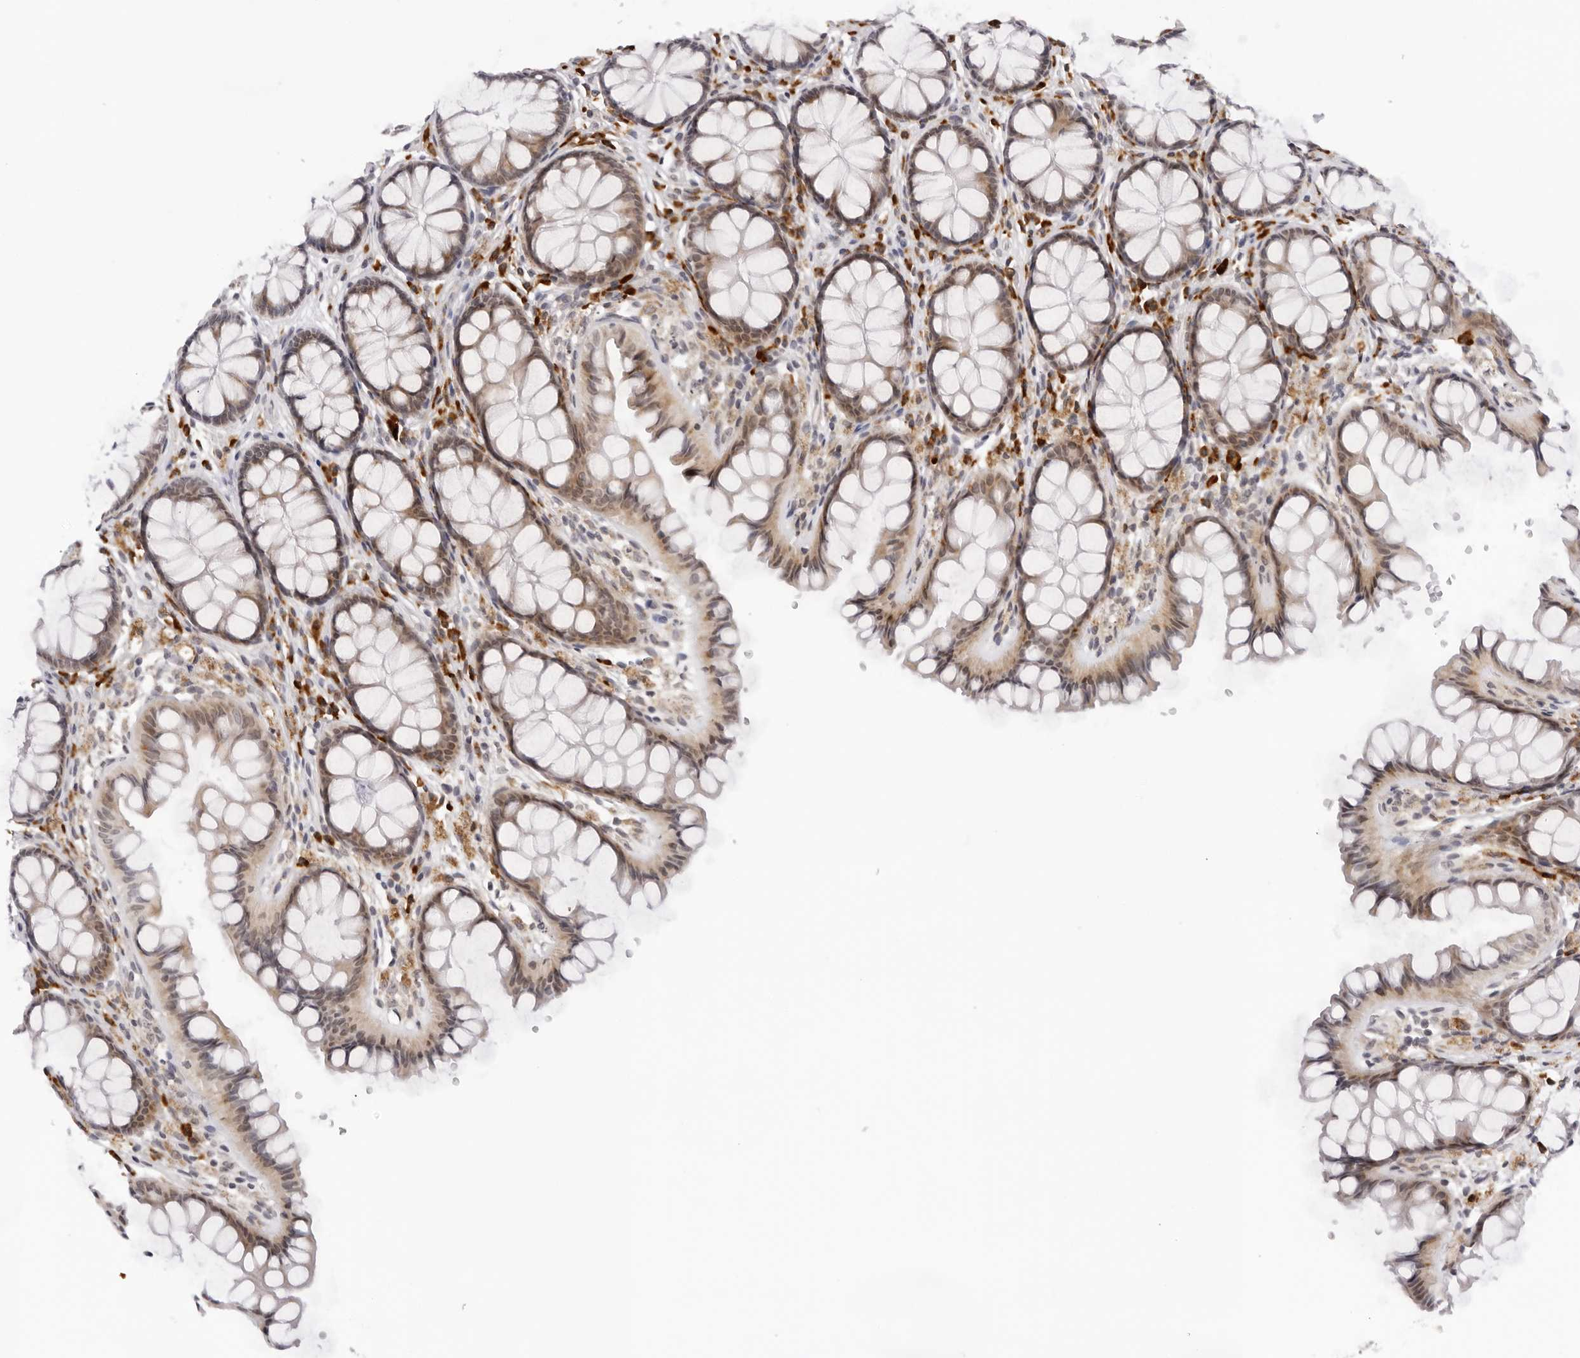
{"staining": {"intensity": "negative", "quantity": "none", "location": "none"}, "tissue": "colon", "cell_type": "Endothelial cells", "image_type": "normal", "snomed": [{"axis": "morphology", "description": "Normal tissue, NOS"}, {"axis": "topography", "description": "Colon"}], "caption": "The micrograph displays no significant expression in endothelial cells of colon.", "gene": "IL17RA", "patient": {"sex": "female", "age": 55}}